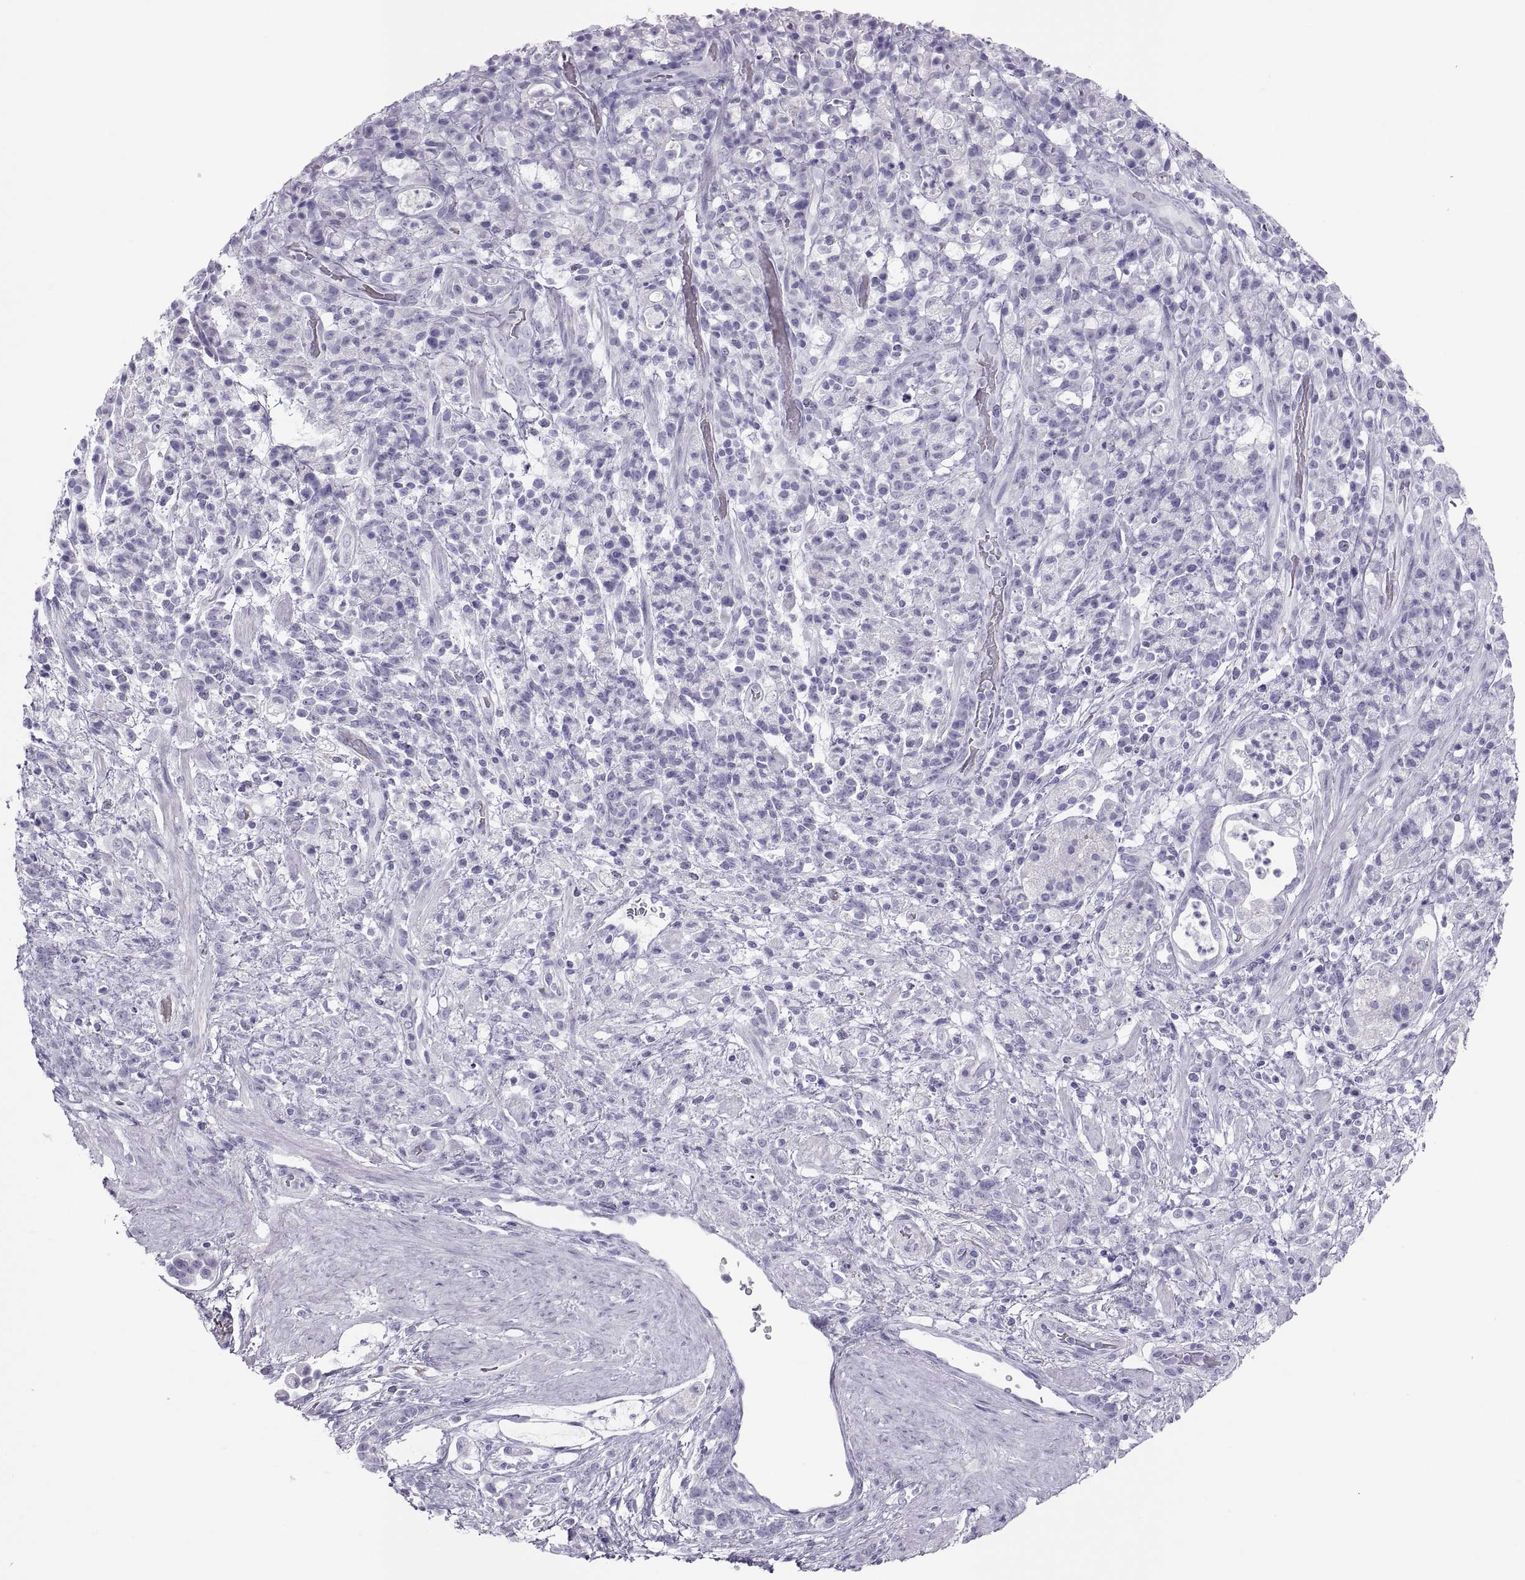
{"staining": {"intensity": "negative", "quantity": "none", "location": "none"}, "tissue": "stomach cancer", "cell_type": "Tumor cells", "image_type": "cancer", "snomed": [{"axis": "morphology", "description": "Adenocarcinoma, NOS"}, {"axis": "topography", "description": "Stomach"}], "caption": "There is no significant expression in tumor cells of stomach cancer. (DAB IHC visualized using brightfield microscopy, high magnification).", "gene": "SEMG1", "patient": {"sex": "female", "age": 60}}